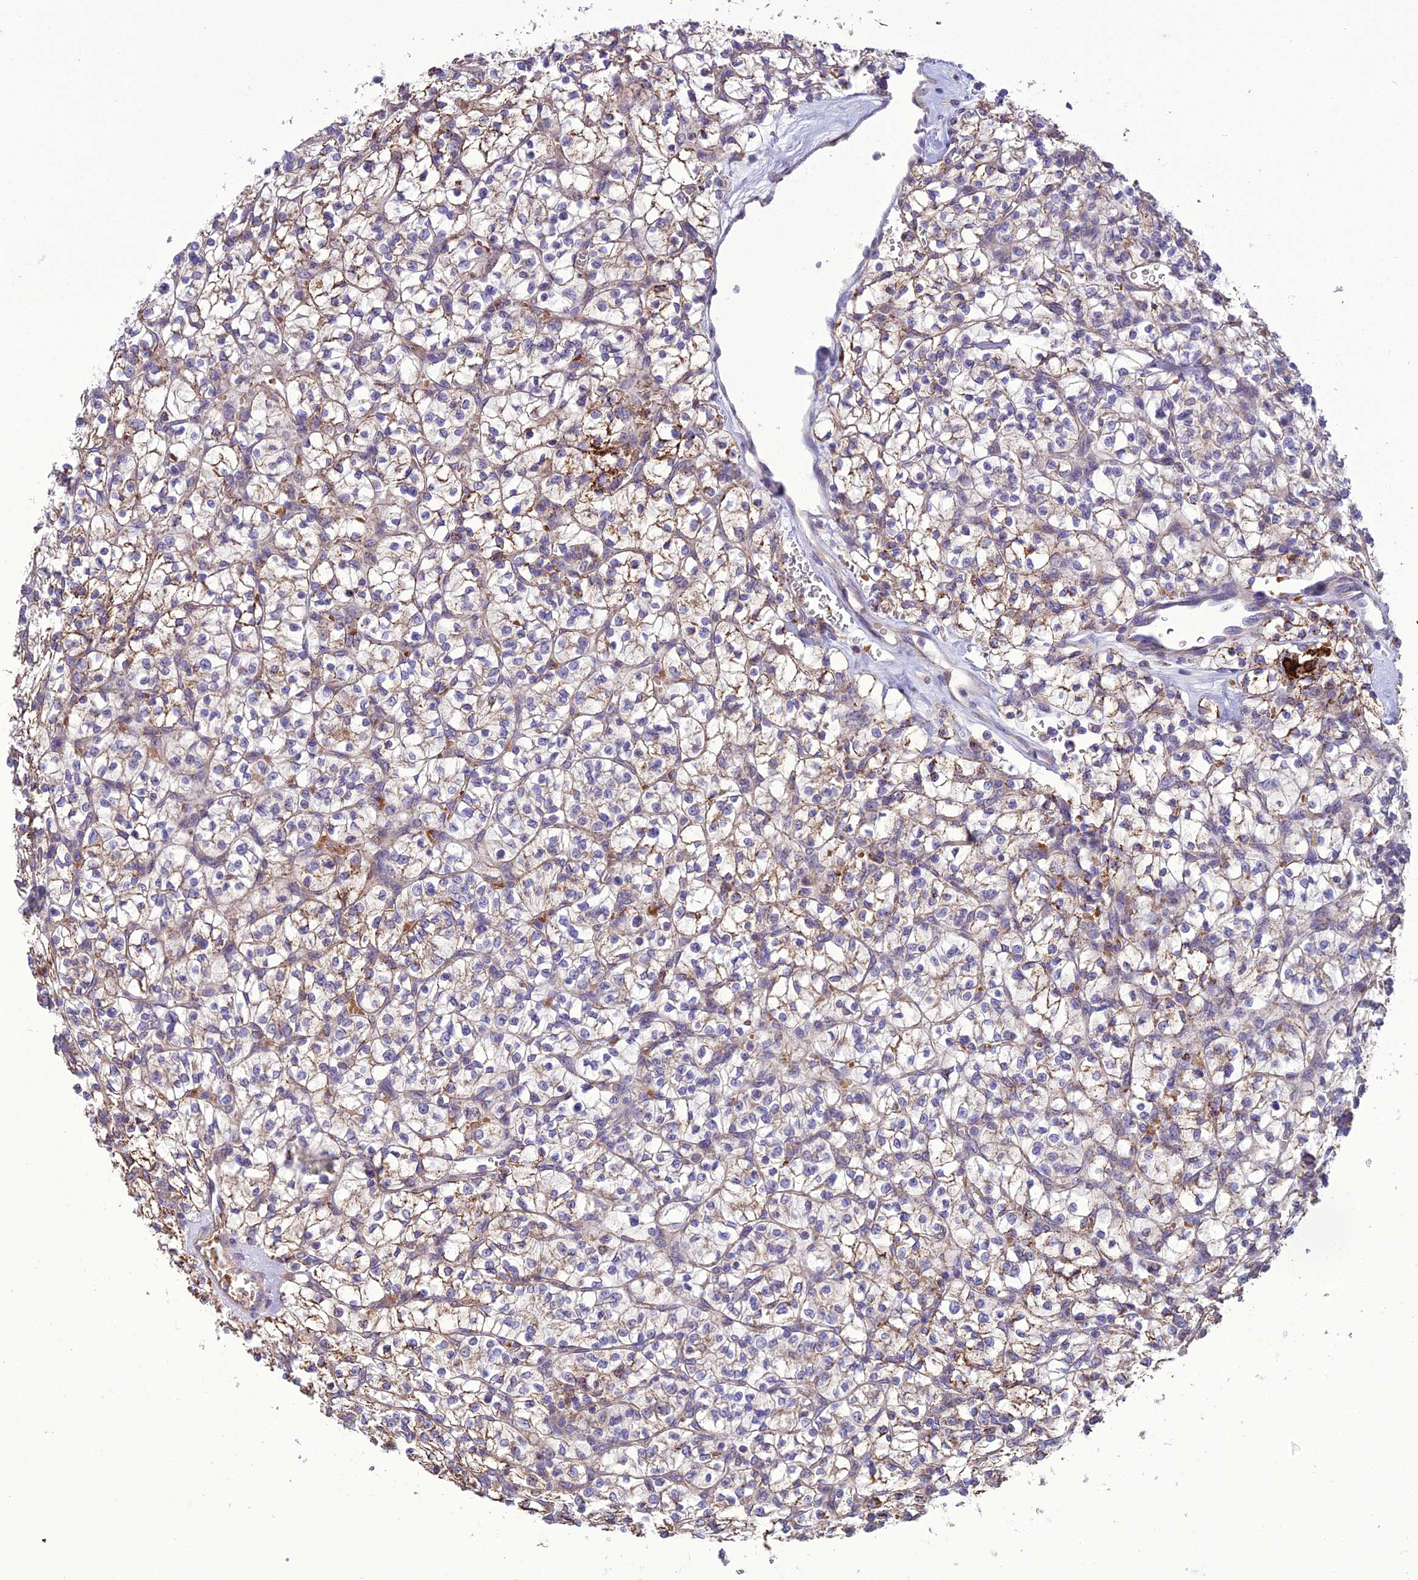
{"staining": {"intensity": "weak", "quantity": "25%-75%", "location": "cytoplasmic/membranous"}, "tissue": "renal cancer", "cell_type": "Tumor cells", "image_type": "cancer", "snomed": [{"axis": "morphology", "description": "Adenocarcinoma, NOS"}, {"axis": "topography", "description": "Kidney"}], "caption": "Immunohistochemistry (IHC) micrograph of human renal cancer (adenocarcinoma) stained for a protein (brown), which displays low levels of weak cytoplasmic/membranous positivity in about 25%-75% of tumor cells.", "gene": "TBC1D24", "patient": {"sex": "female", "age": 64}}